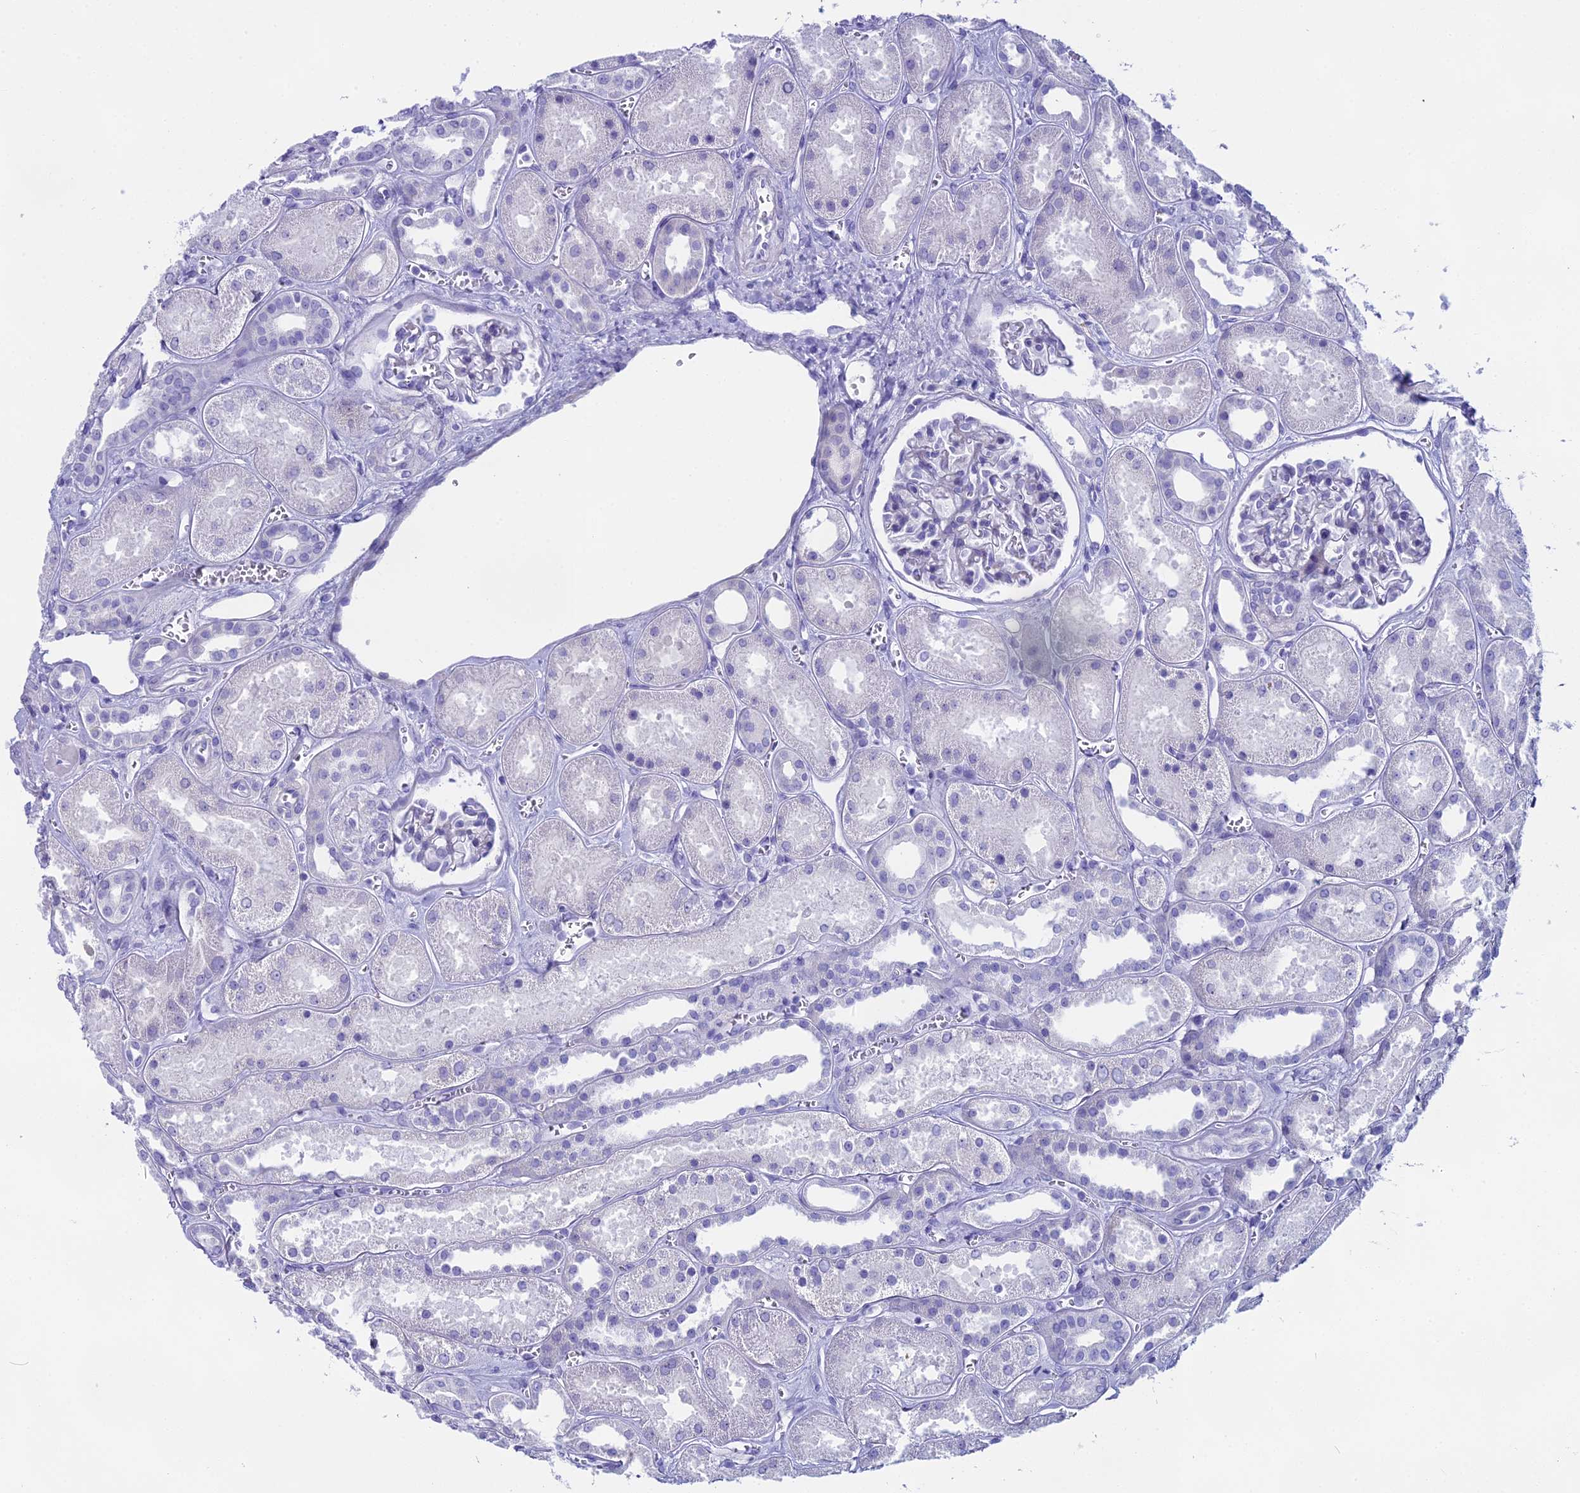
{"staining": {"intensity": "negative", "quantity": "none", "location": "none"}, "tissue": "kidney", "cell_type": "Cells in glomeruli", "image_type": "normal", "snomed": [{"axis": "morphology", "description": "Normal tissue, NOS"}, {"axis": "morphology", "description": "Adenocarcinoma, NOS"}, {"axis": "topography", "description": "Kidney"}], "caption": "Immunohistochemical staining of benign kidney reveals no significant positivity in cells in glomeruli.", "gene": "UNC80", "patient": {"sex": "female", "age": 68}}